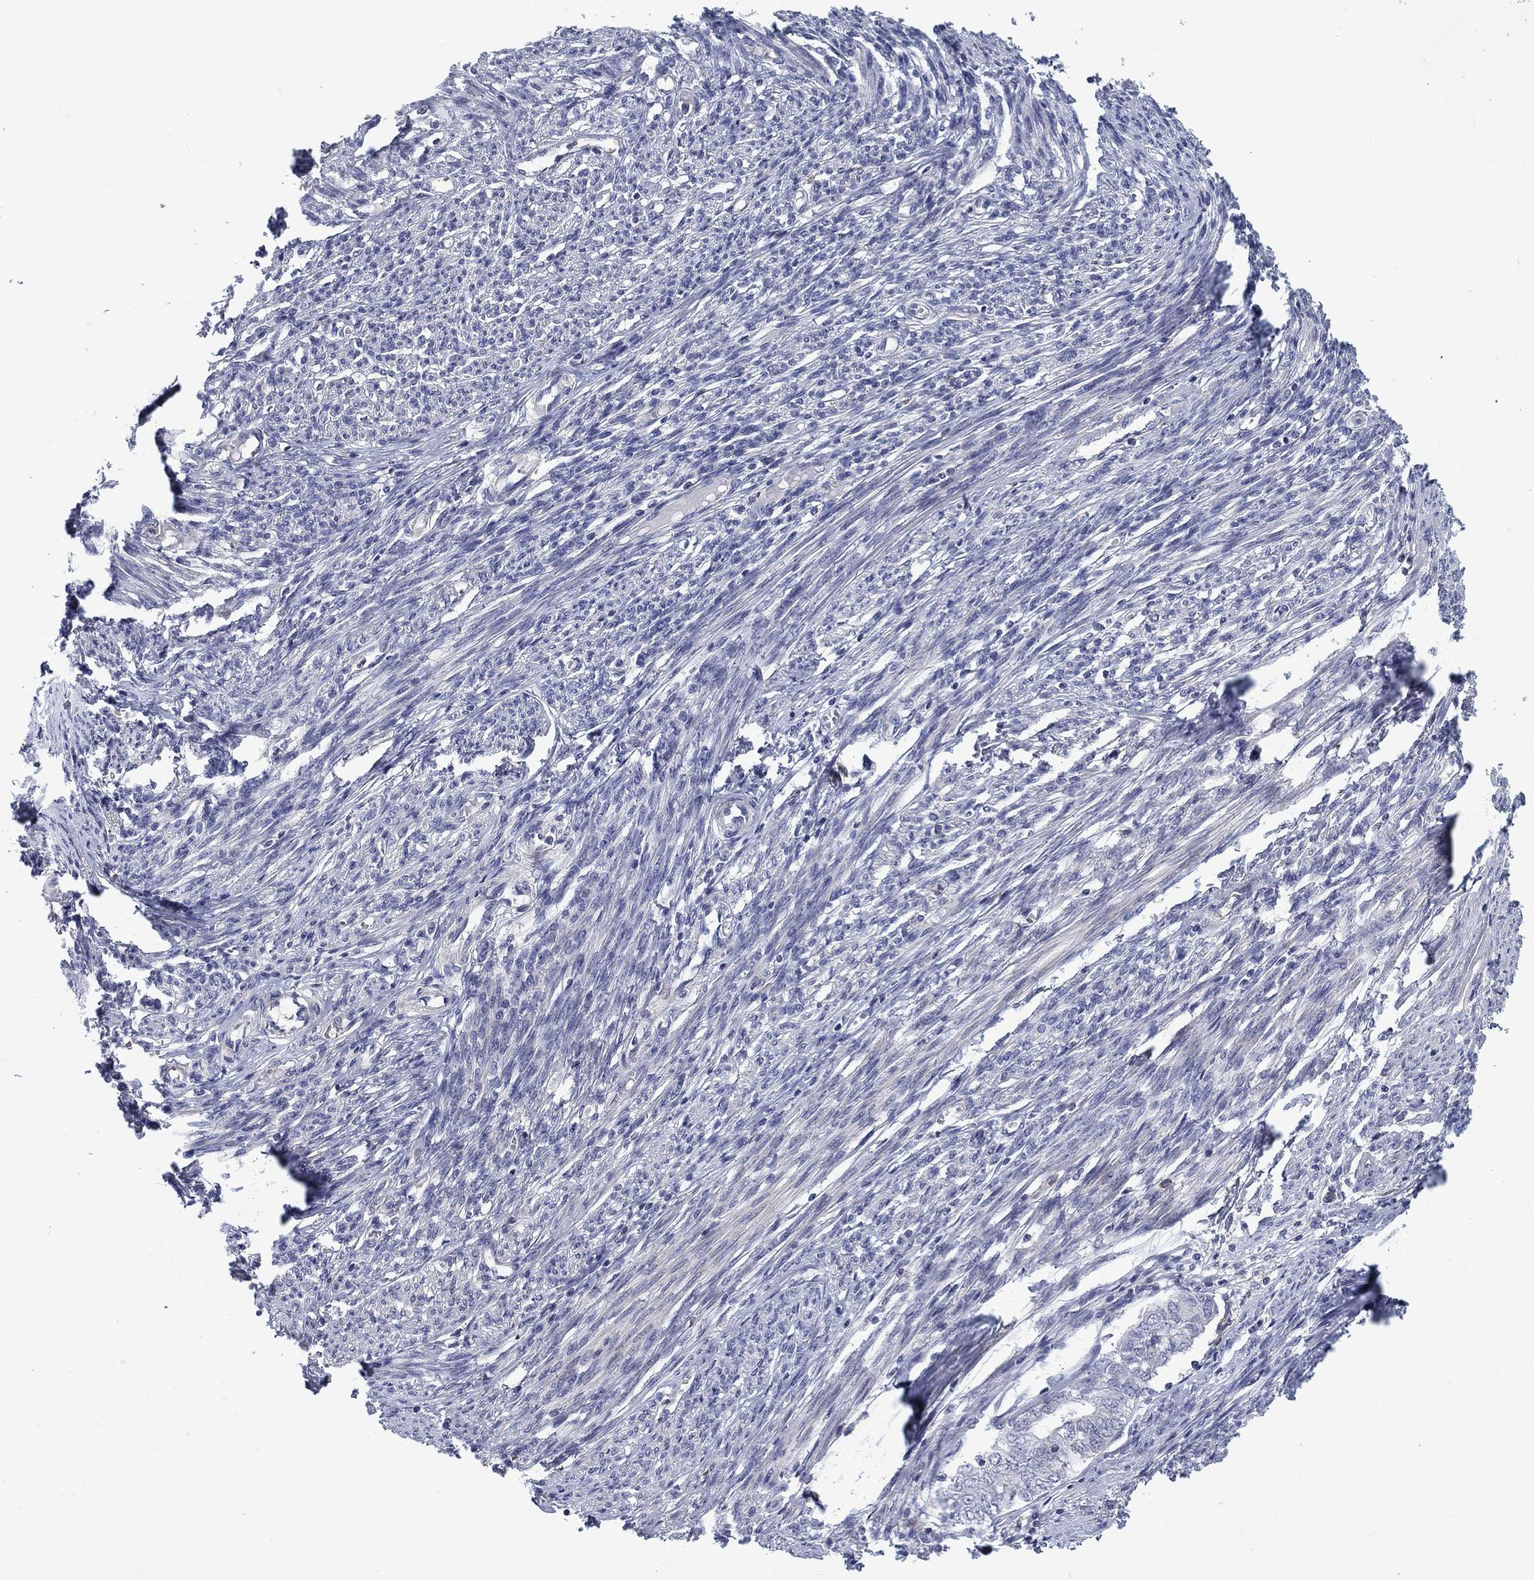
{"staining": {"intensity": "weak", "quantity": "<25%", "location": "cytoplasmic/membranous"}, "tissue": "endometrial cancer", "cell_type": "Tumor cells", "image_type": "cancer", "snomed": [{"axis": "morphology", "description": "Adenocarcinoma, NOS"}, {"axis": "topography", "description": "Endometrium"}], "caption": "Immunohistochemical staining of endometrial adenocarcinoma reveals no significant expression in tumor cells.", "gene": "KIF15", "patient": {"sex": "female", "age": 62}}